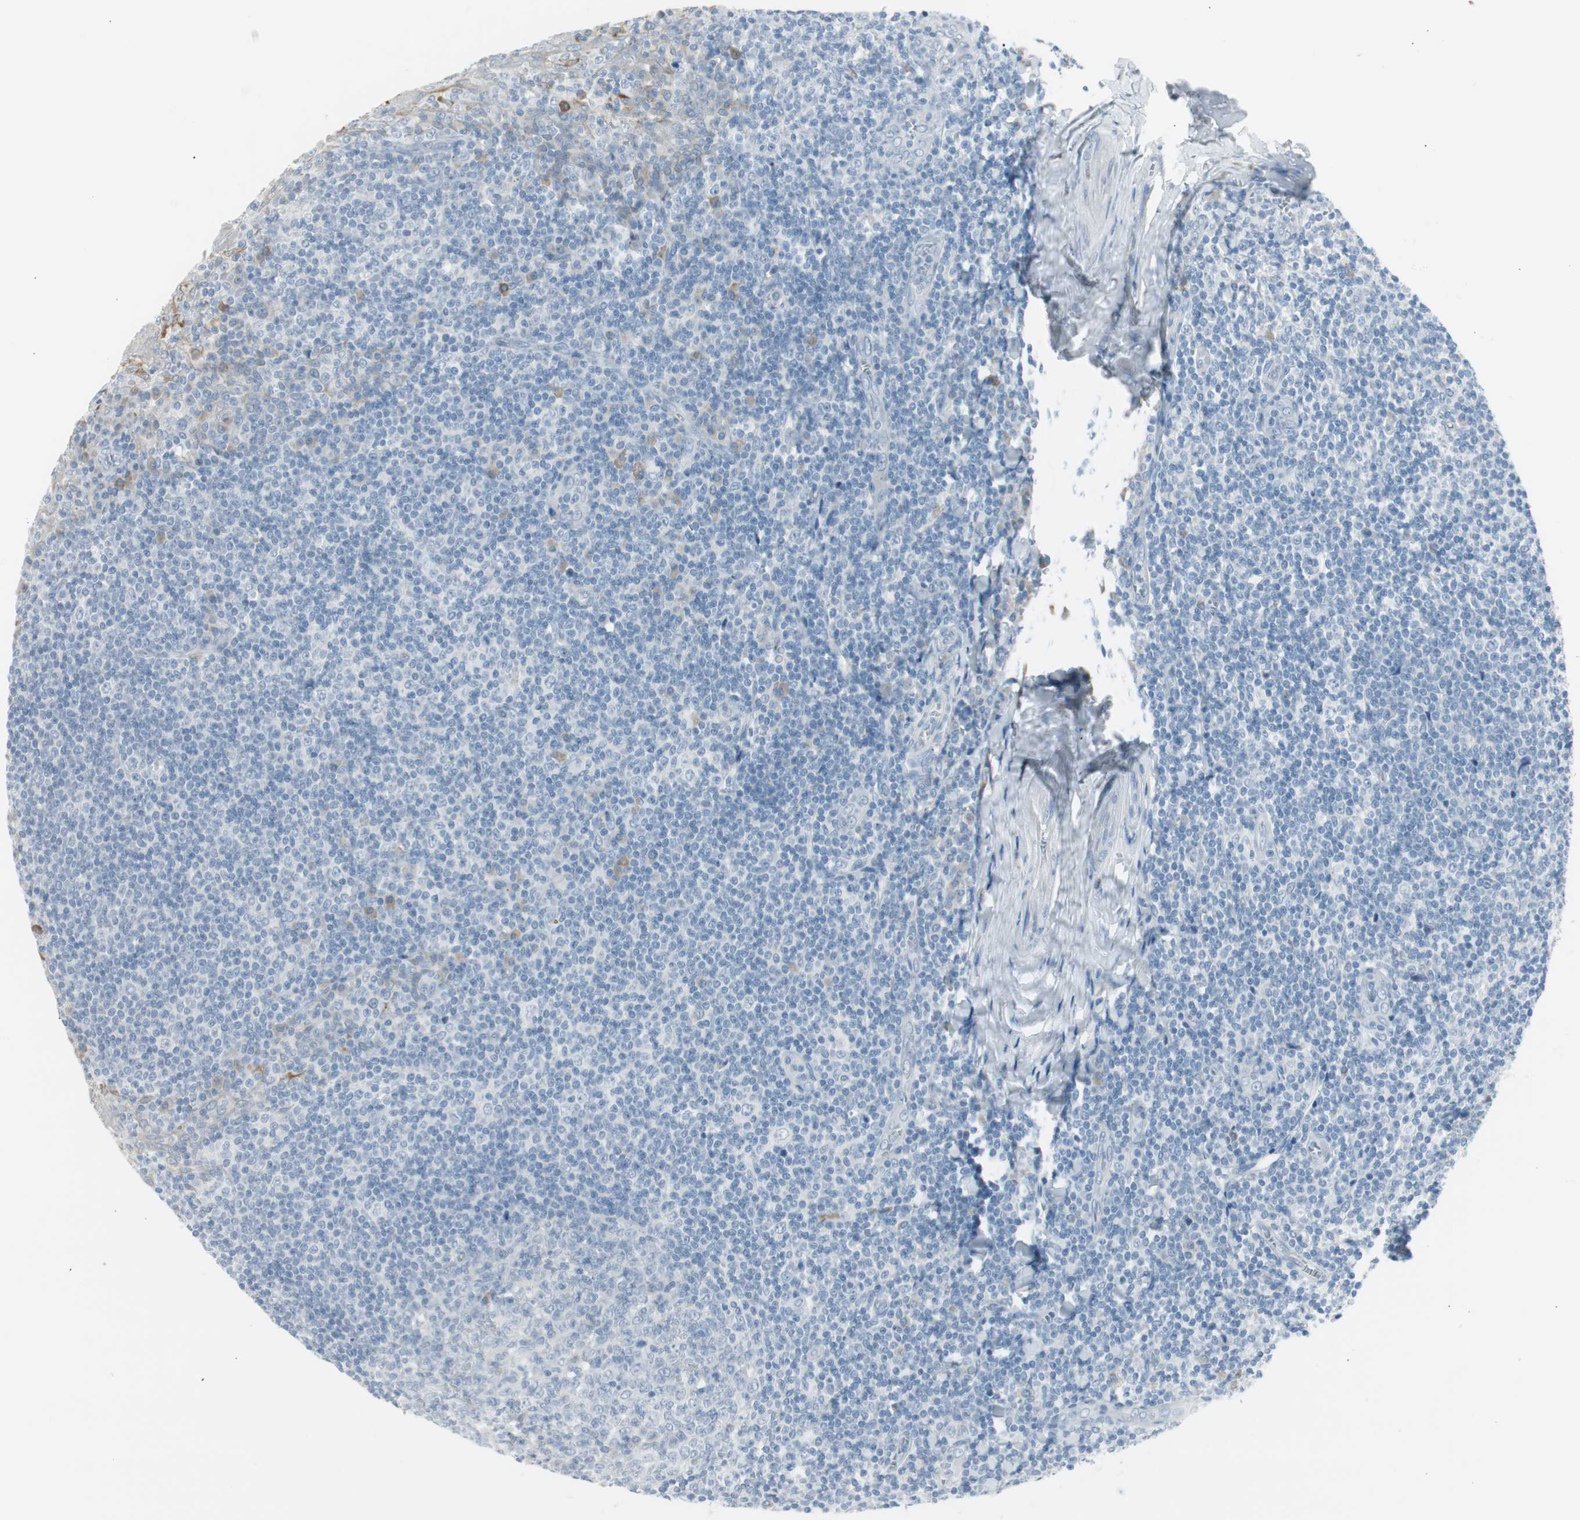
{"staining": {"intensity": "negative", "quantity": "none", "location": "none"}, "tissue": "tonsil", "cell_type": "Germinal center cells", "image_type": "normal", "snomed": [{"axis": "morphology", "description": "Normal tissue, NOS"}, {"axis": "topography", "description": "Tonsil"}], "caption": "Germinal center cells show no significant staining in normal tonsil.", "gene": "AGR2", "patient": {"sex": "male", "age": 31}}